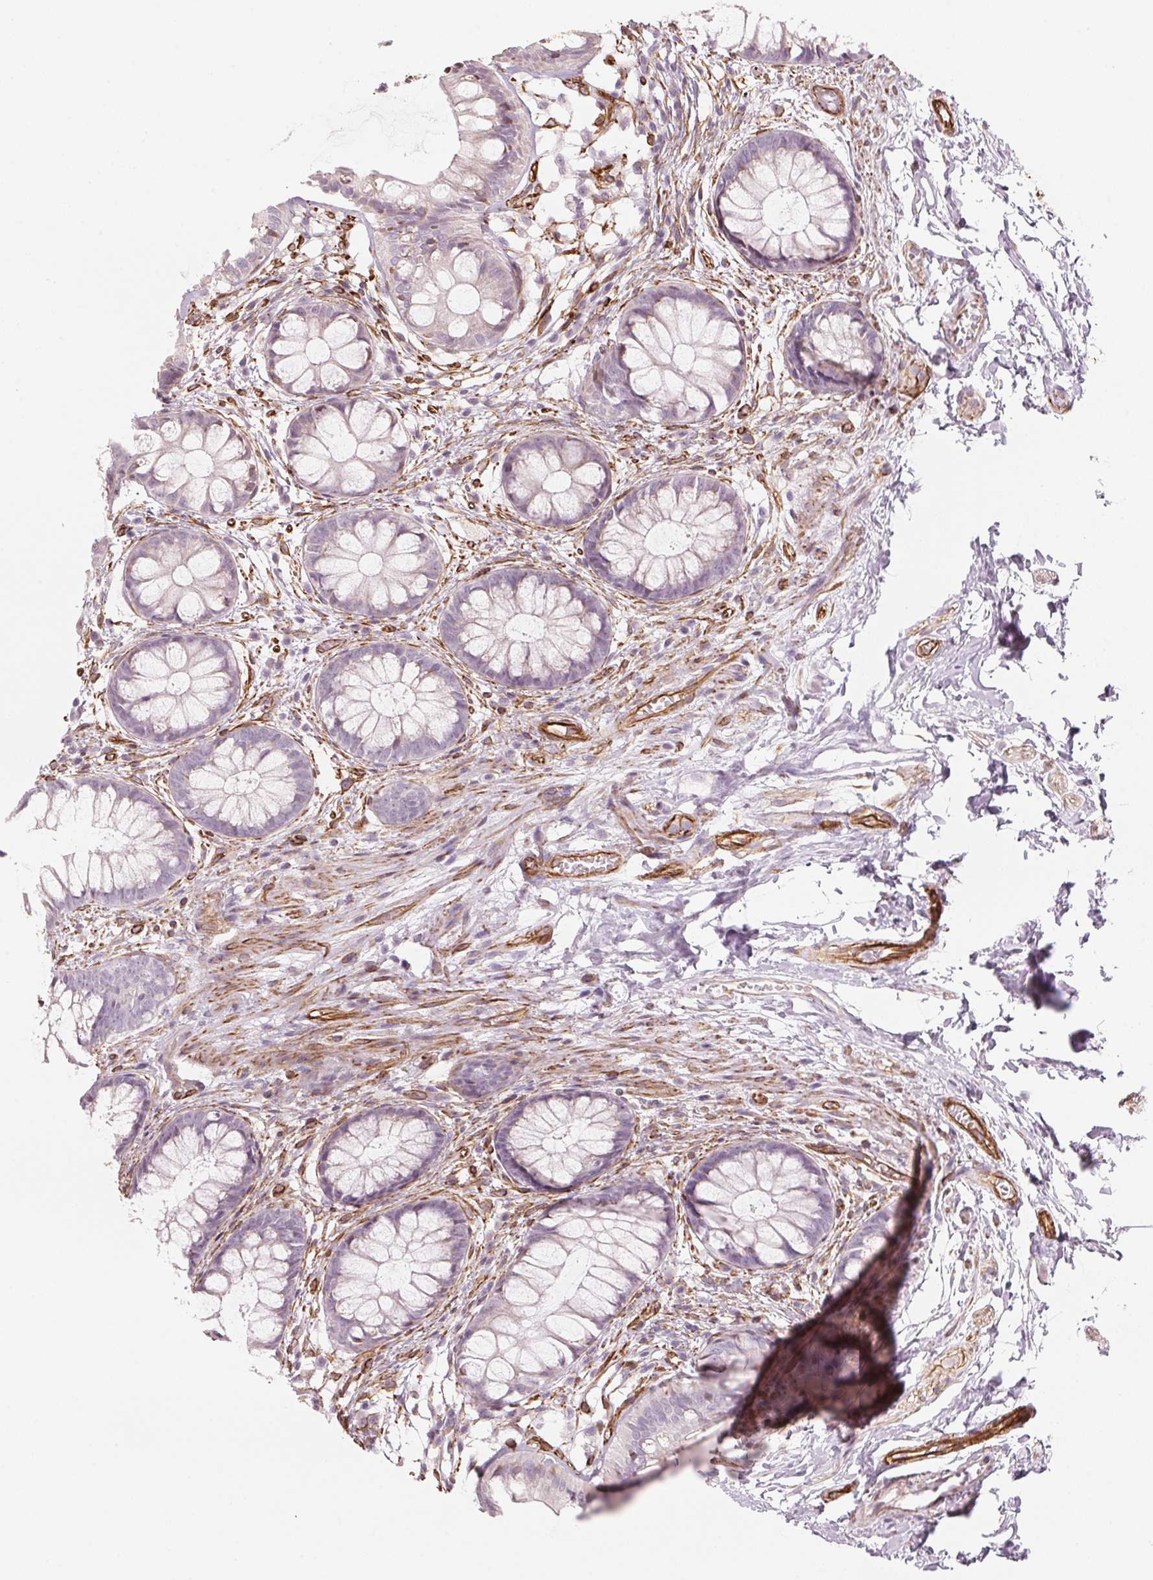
{"staining": {"intensity": "negative", "quantity": "none", "location": "none"}, "tissue": "rectum", "cell_type": "Glandular cells", "image_type": "normal", "snomed": [{"axis": "morphology", "description": "Normal tissue, NOS"}, {"axis": "topography", "description": "Rectum"}], "caption": "This photomicrograph is of benign rectum stained with immunohistochemistry (IHC) to label a protein in brown with the nuclei are counter-stained blue. There is no staining in glandular cells.", "gene": "CLPS", "patient": {"sex": "female", "age": 62}}